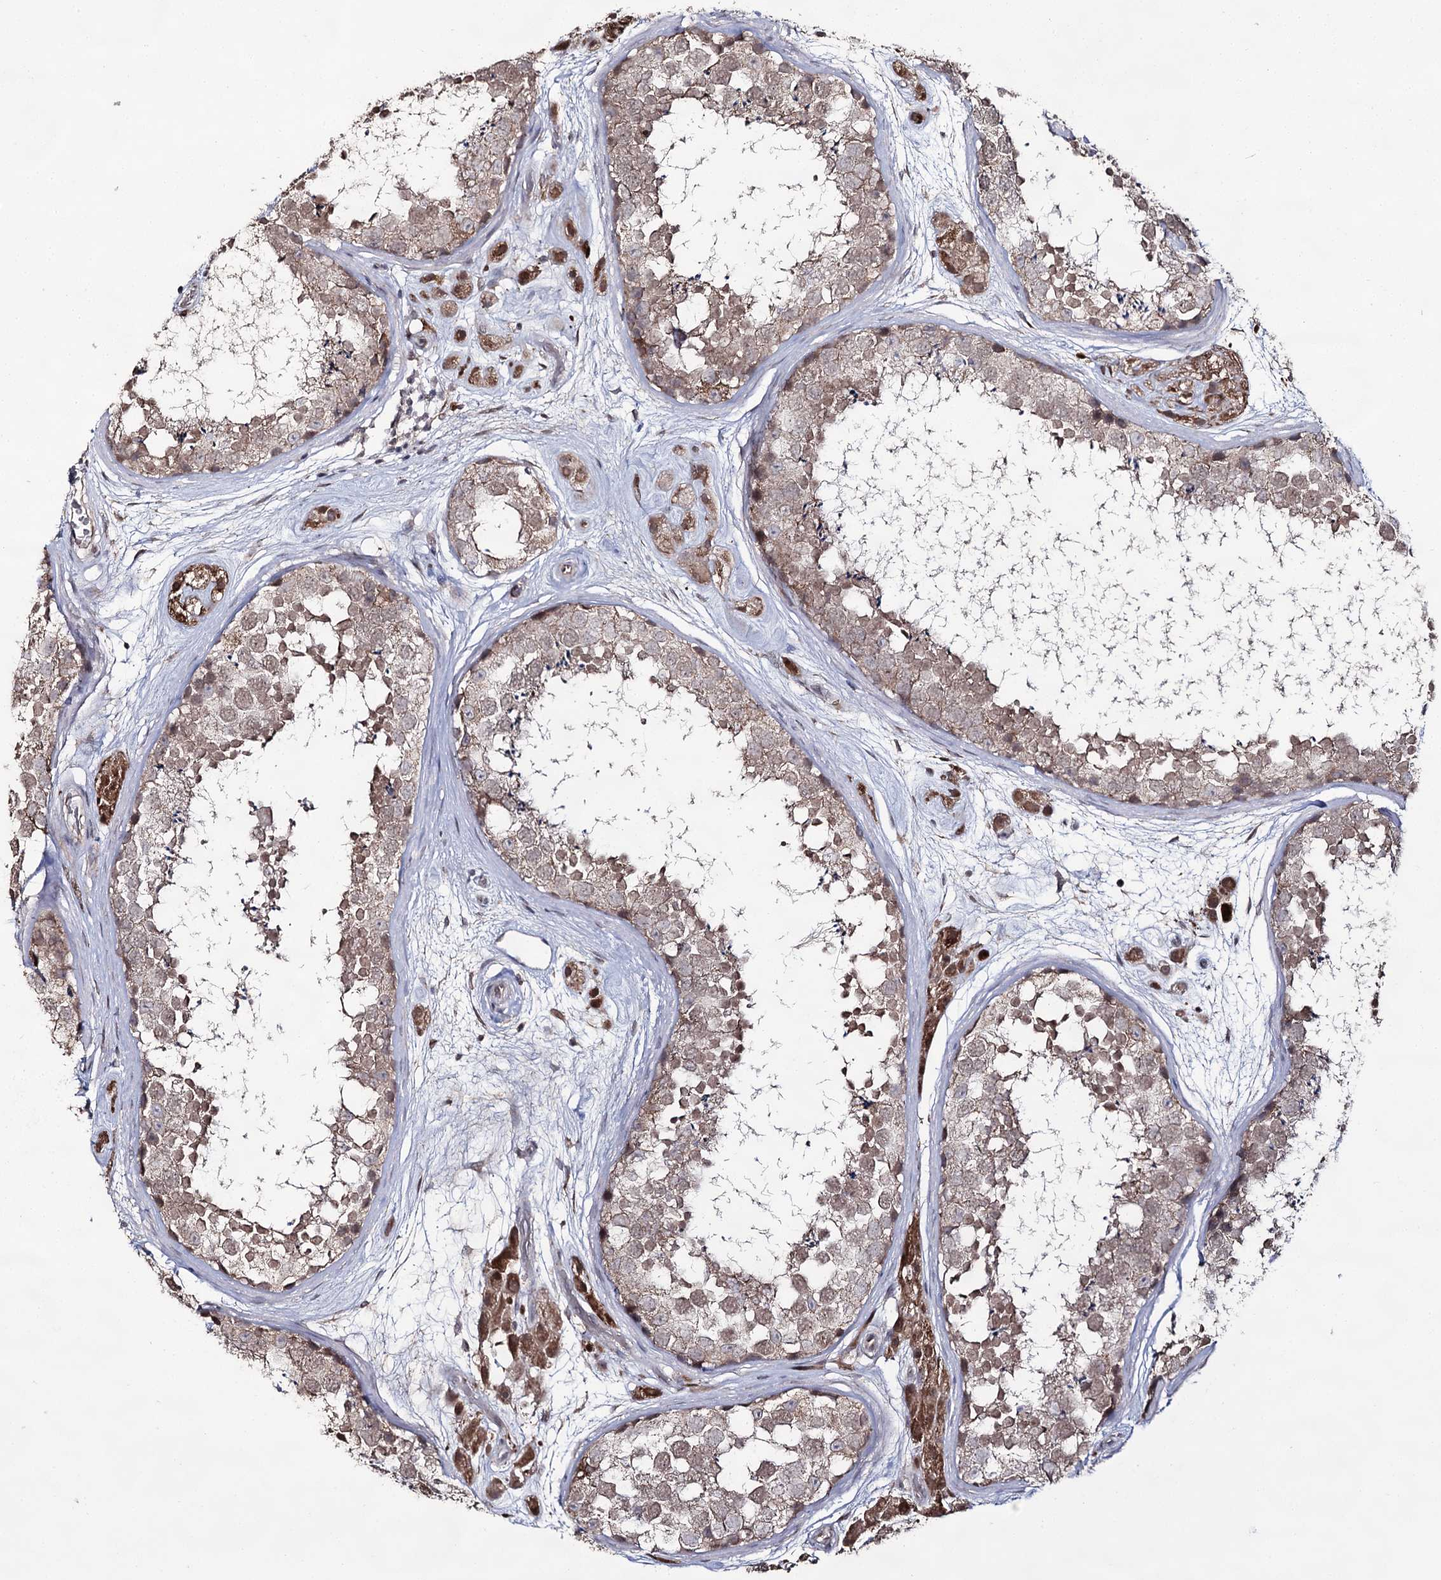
{"staining": {"intensity": "weak", "quantity": ">75%", "location": "cytoplasmic/membranous,nuclear"}, "tissue": "testis", "cell_type": "Cells in seminiferous ducts", "image_type": "normal", "snomed": [{"axis": "morphology", "description": "Normal tissue, NOS"}, {"axis": "topography", "description": "Testis"}], "caption": "A high-resolution photomicrograph shows immunohistochemistry (IHC) staining of unremarkable testis, which demonstrates weak cytoplasmic/membranous,nuclear positivity in about >75% of cells in seminiferous ducts.", "gene": "ACTR6", "patient": {"sex": "male", "age": 56}}